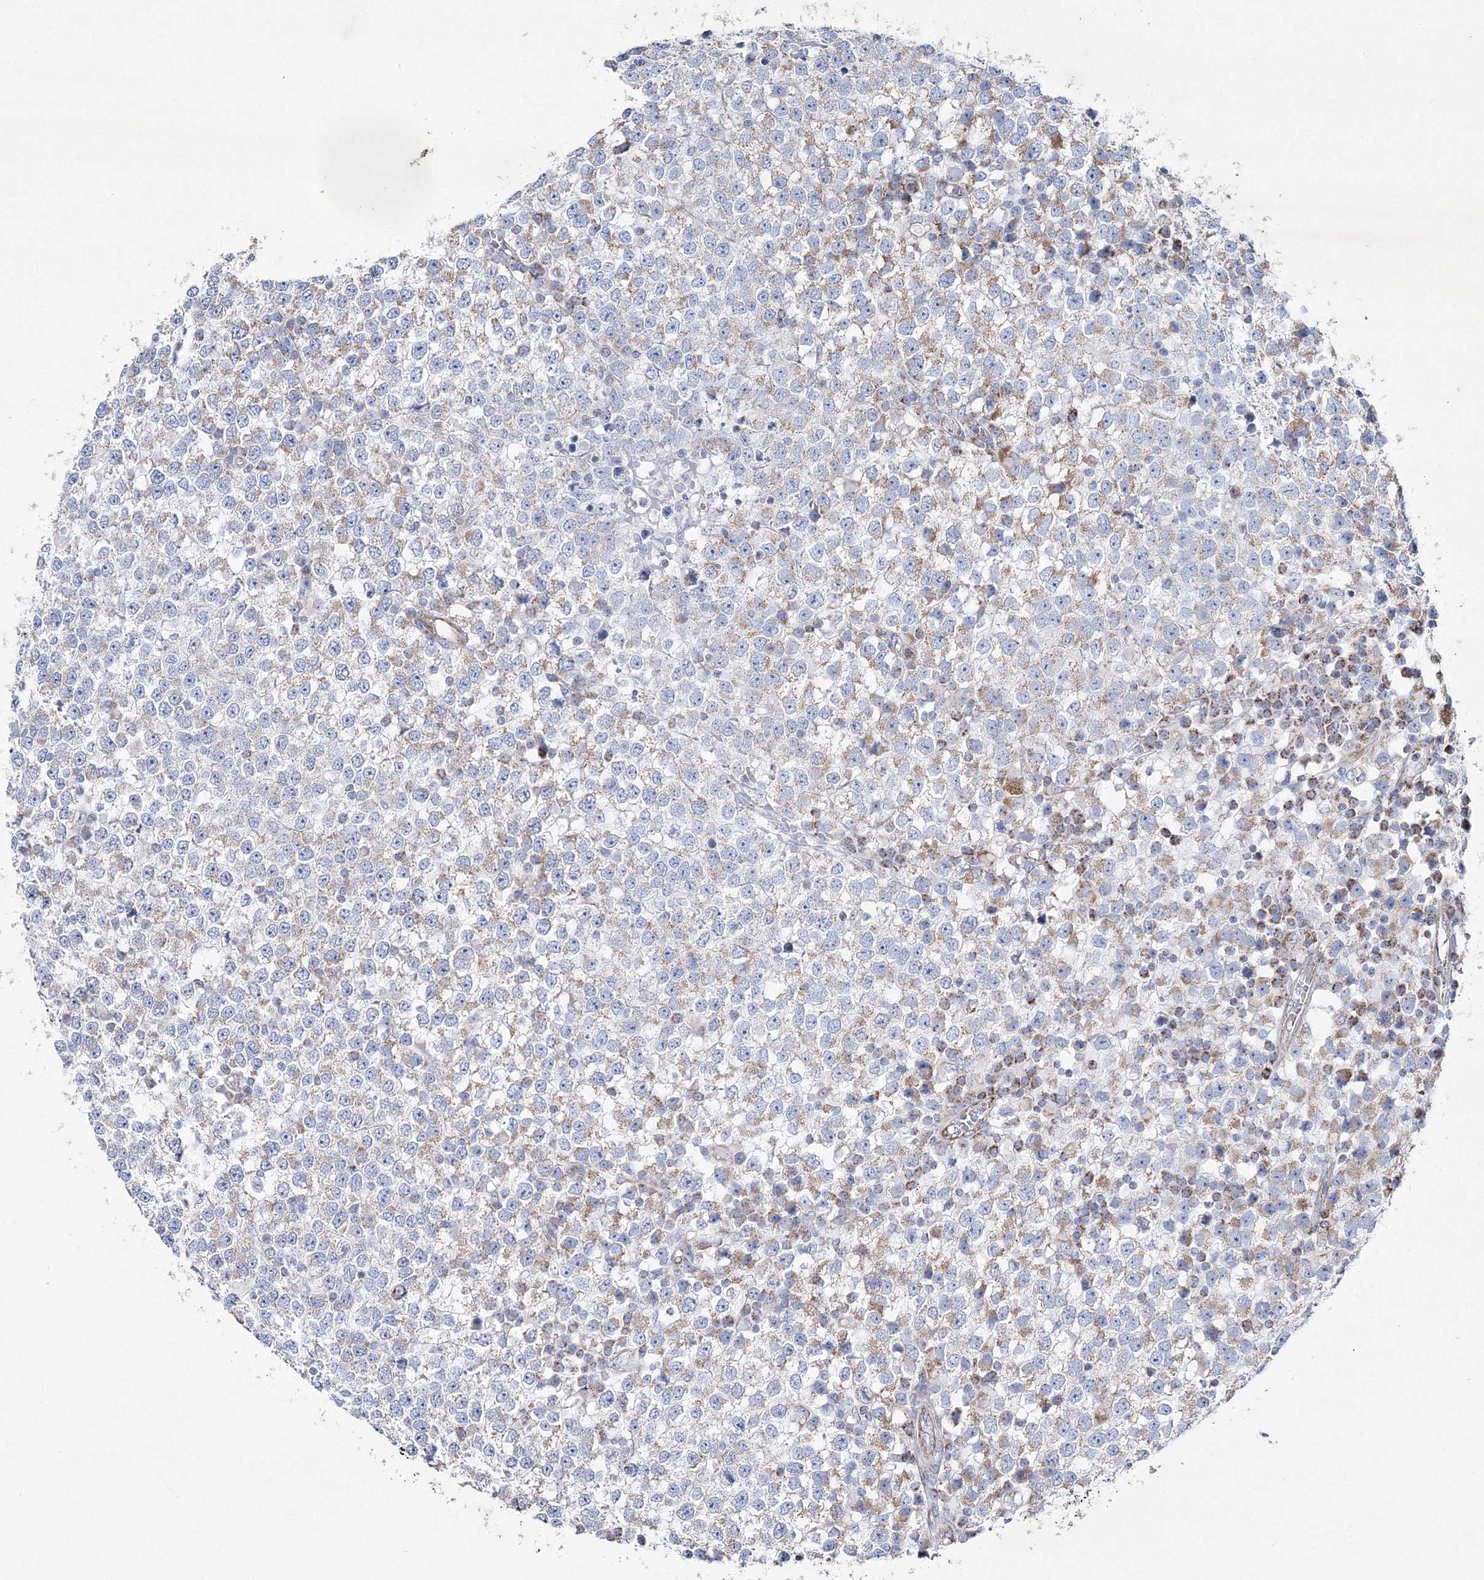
{"staining": {"intensity": "weak", "quantity": "<25%", "location": "cytoplasmic/membranous"}, "tissue": "testis cancer", "cell_type": "Tumor cells", "image_type": "cancer", "snomed": [{"axis": "morphology", "description": "Seminoma, NOS"}, {"axis": "topography", "description": "Testis"}], "caption": "A high-resolution micrograph shows immunohistochemistry staining of seminoma (testis), which exhibits no significant staining in tumor cells. Nuclei are stained in blue.", "gene": "HIBCH", "patient": {"sex": "male", "age": 65}}